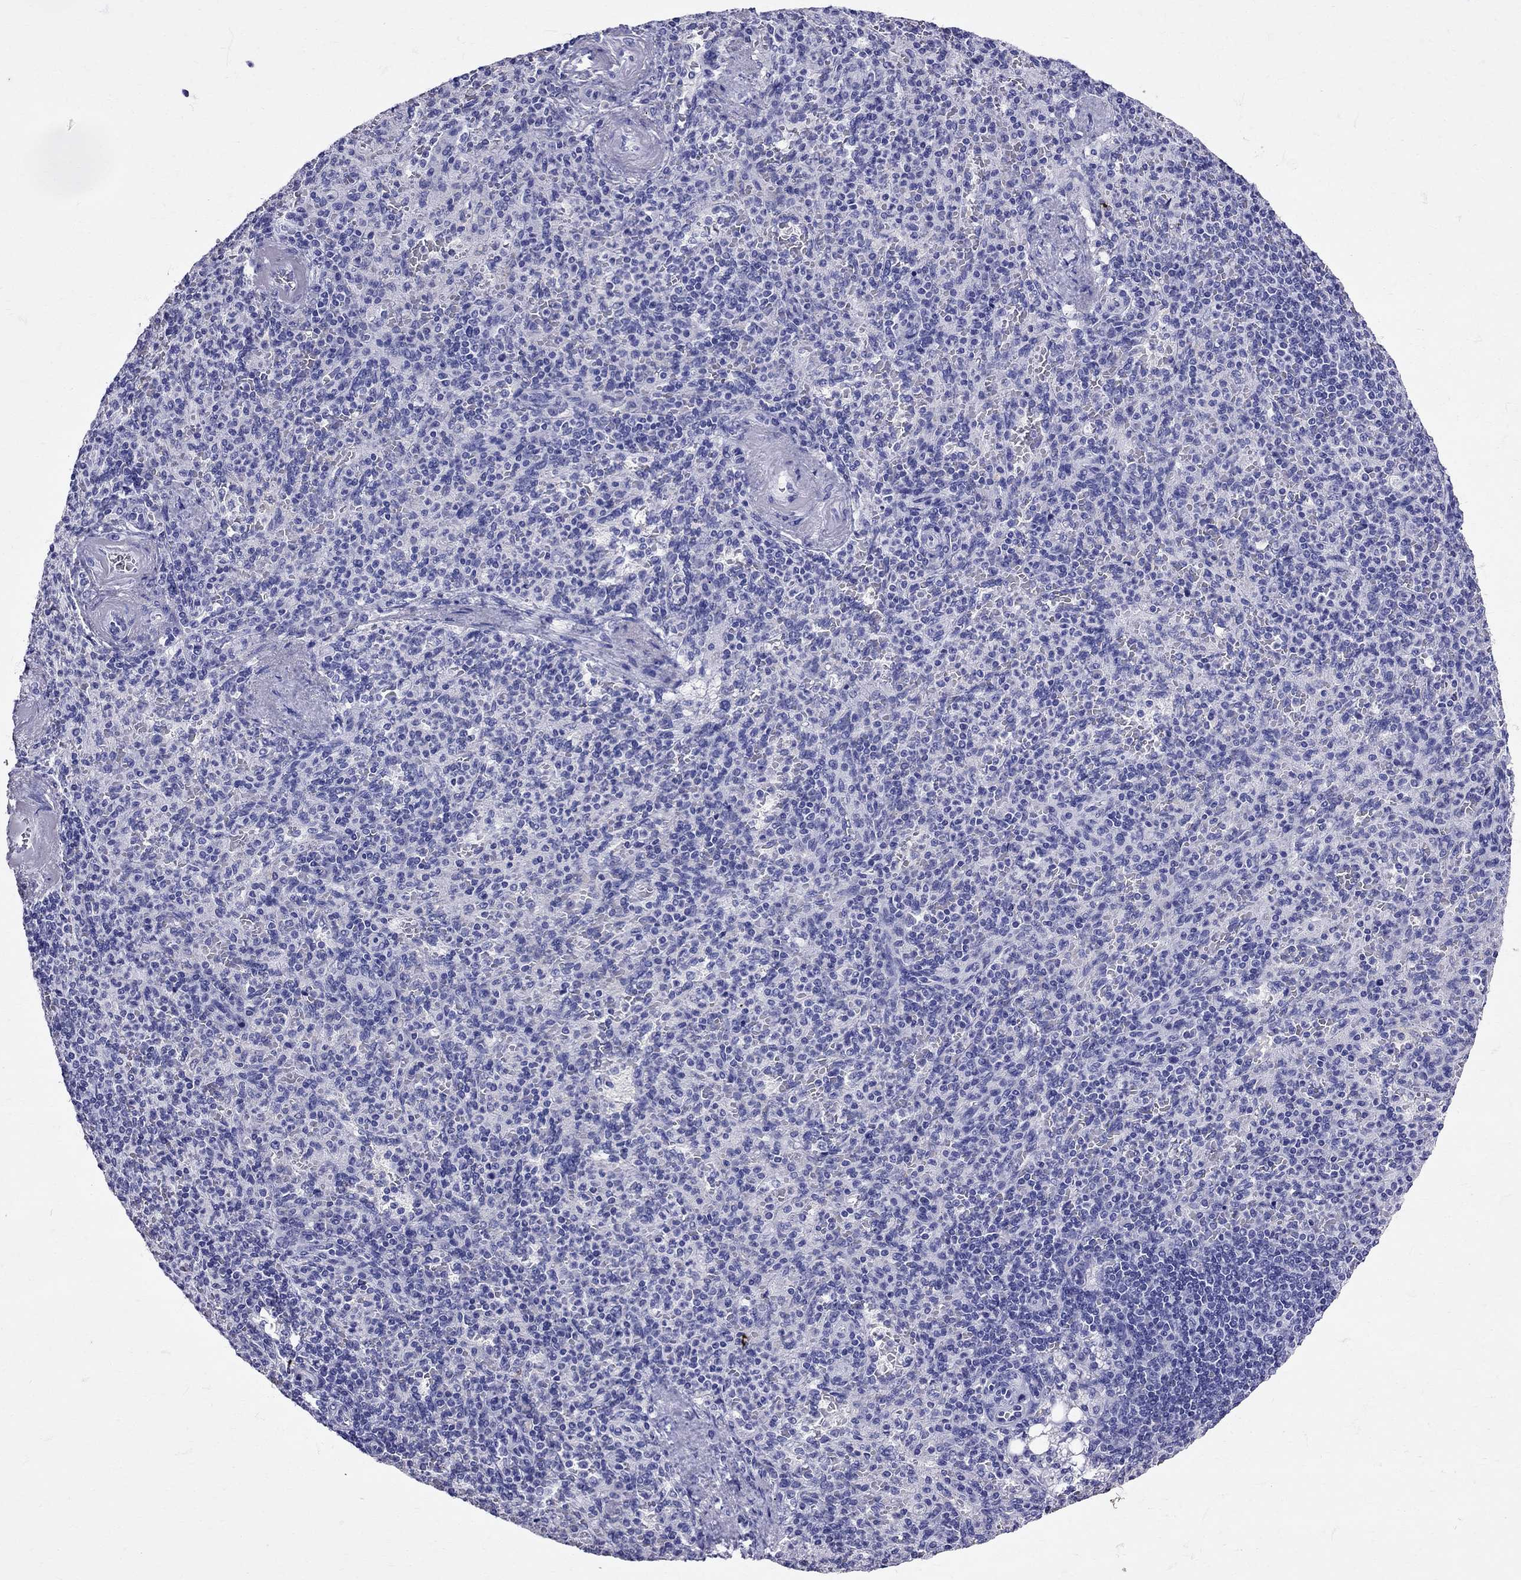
{"staining": {"intensity": "negative", "quantity": "none", "location": "none"}, "tissue": "spleen", "cell_type": "Cells in red pulp", "image_type": "normal", "snomed": [{"axis": "morphology", "description": "Normal tissue, NOS"}, {"axis": "topography", "description": "Spleen"}], "caption": "An immunohistochemistry (IHC) micrograph of normal spleen is shown. There is no staining in cells in red pulp of spleen.", "gene": "AVP", "patient": {"sex": "female", "age": 74}}